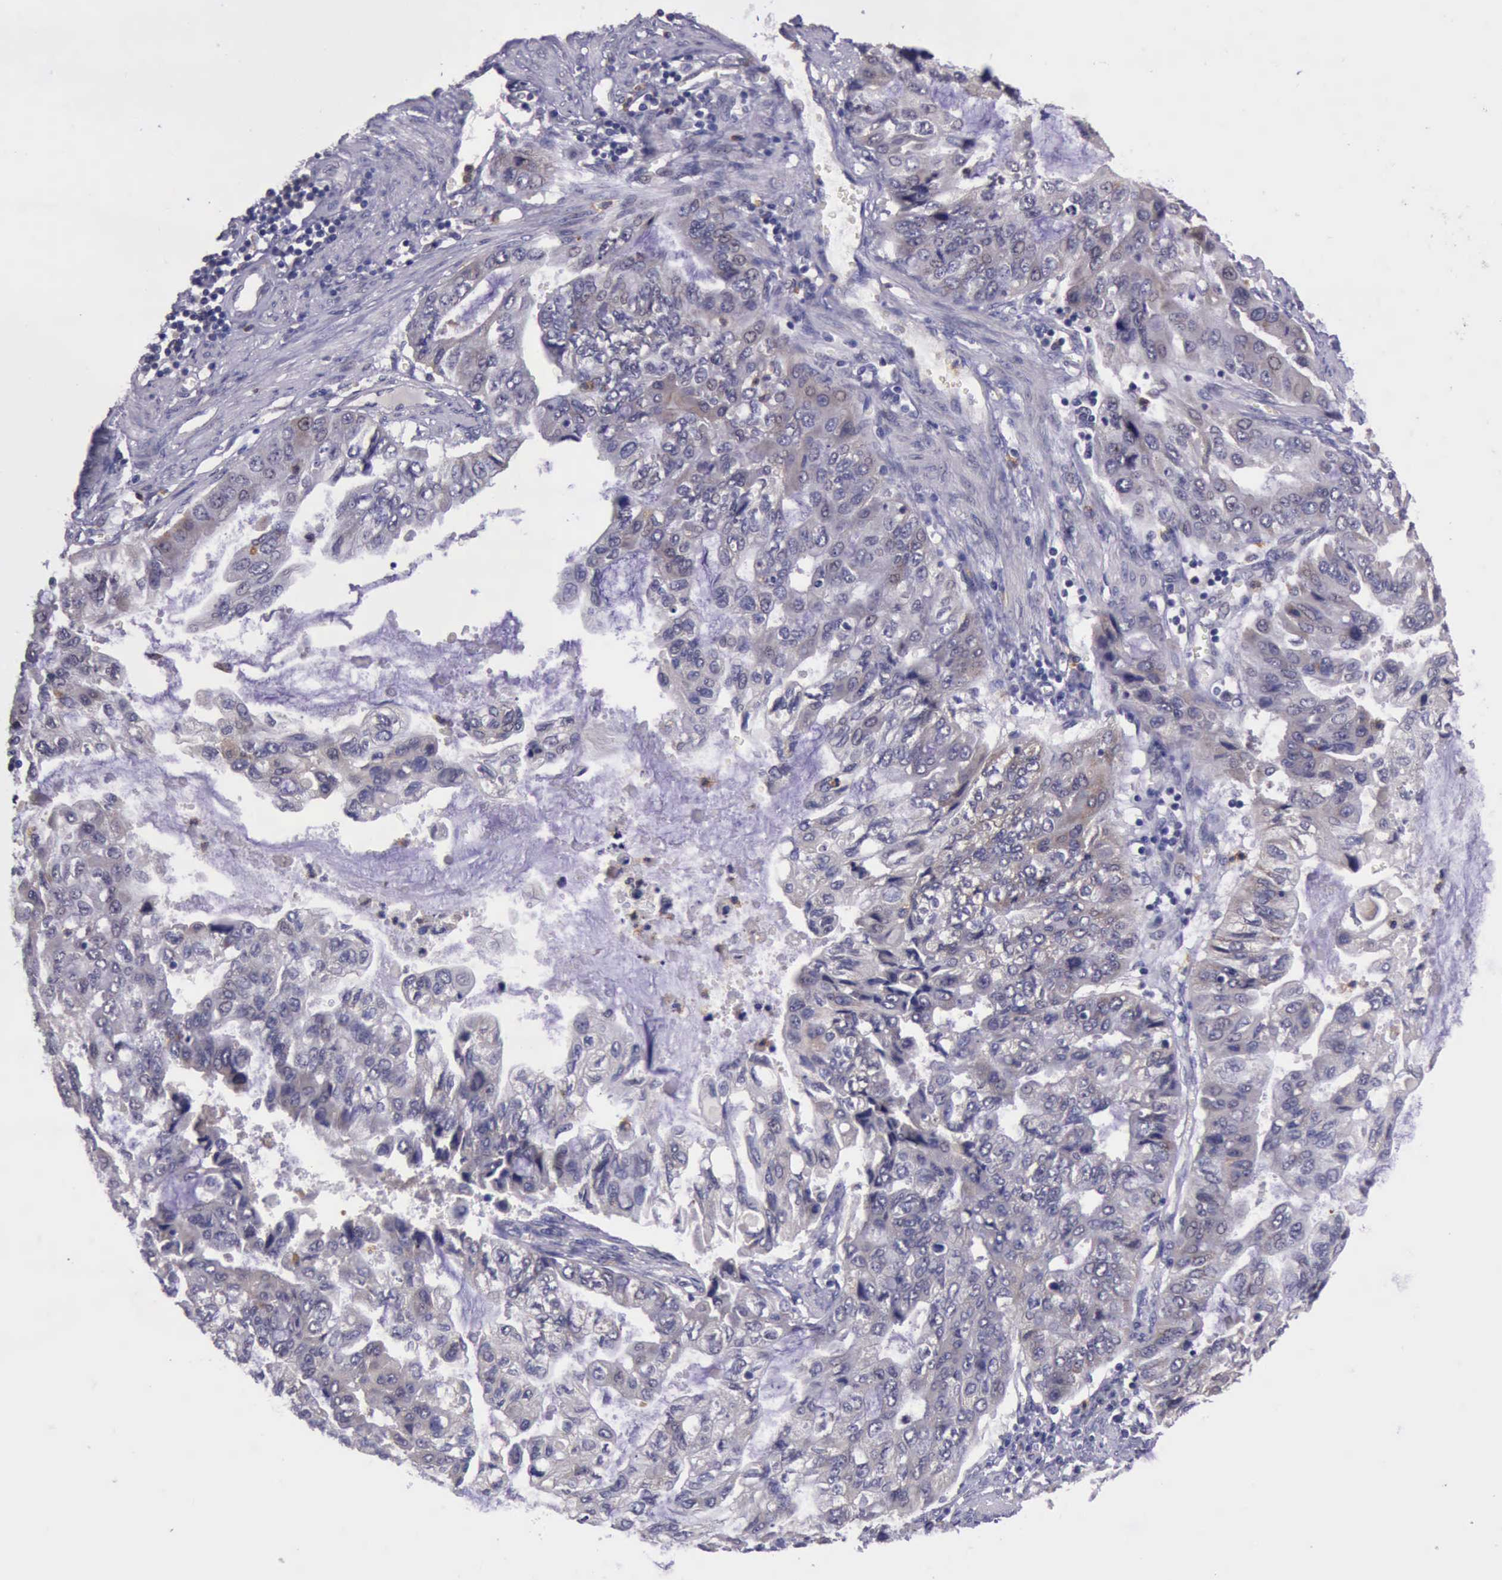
{"staining": {"intensity": "weak", "quantity": ">75%", "location": "cytoplasmic/membranous"}, "tissue": "stomach cancer", "cell_type": "Tumor cells", "image_type": "cancer", "snomed": [{"axis": "morphology", "description": "Adenocarcinoma, NOS"}, {"axis": "topography", "description": "Stomach, upper"}], "caption": "A micrograph of human stomach cancer stained for a protein exhibits weak cytoplasmic/membranous brown staining in tumor cells.", "gene": "PLEK2", "patient": {"sex": "female", "age": 52}}